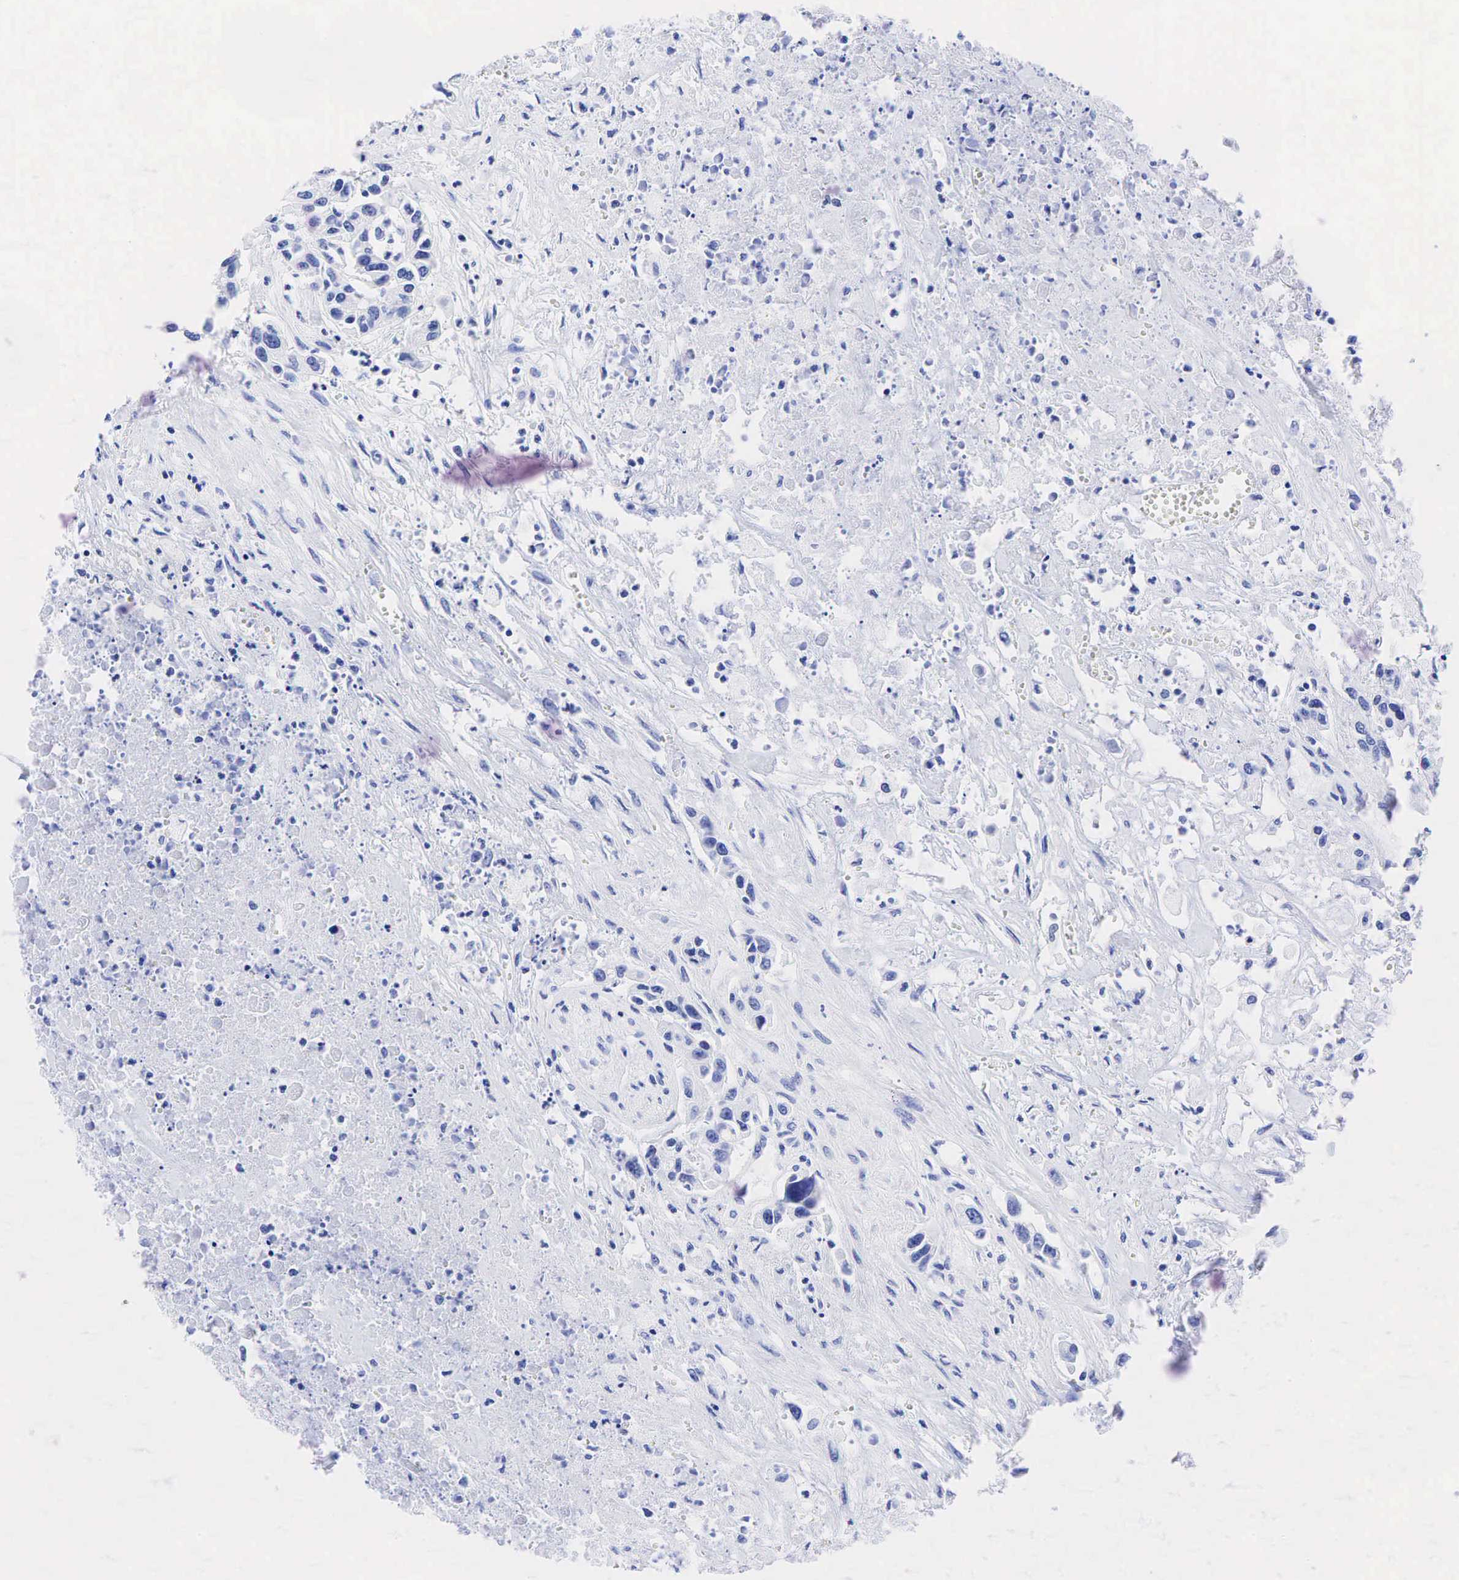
{"staining": {"intensity": "negative", "quantity": "none", "location": "none"}, "tissue": "urothelial cancer", "cell_type": "Tumor cells", "image_type": "cancer", "snomed": [{"axis": "morphology", "description": "Urothelial carcinoma, High grade"}, {"axis": "topography", "description": "Urinary bladder"}], "caption": "There is no significant expression in tumor cells of urothelial carcinoma (high-grade). (Immunohistochemistry (ihc), brightfield microscopy, high magnification).", "gene": "ESR1", "patient": {"sex": "male", "age": 86}}